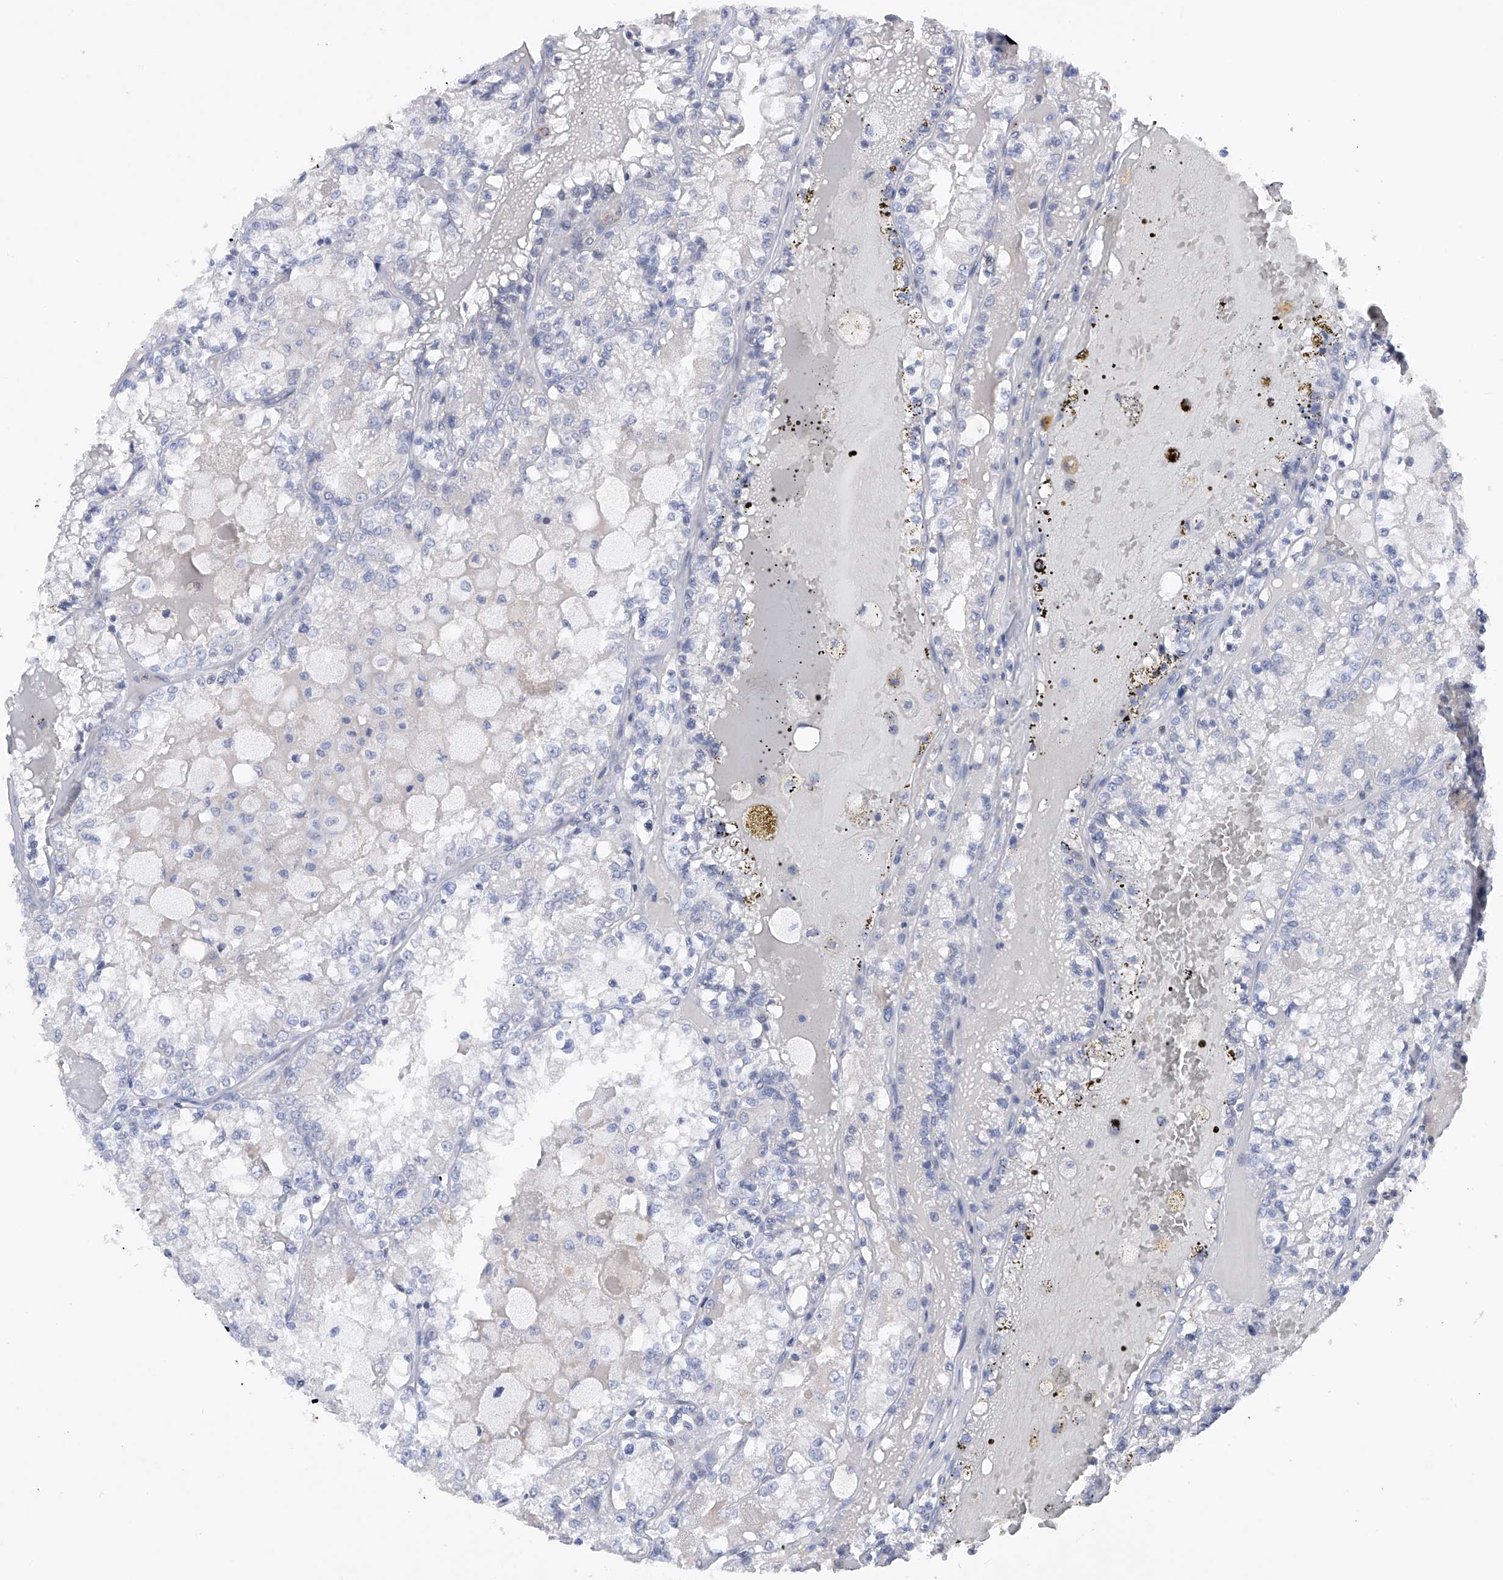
{"staining": {"intensity": "negative", "quantity": "none", "location": "none"}, "tissue": "renal cancer", "cell_type": "Tumor cells", "image_type": "cancer", "snomed": [{"axis": "morphology", "description": "Adenocarcinoma, NOS"}, {"axis": "topography", "description": "Kidney"}], "caption": "This image is of renal adenocarcinoma stained with immunohistochemistry (IHC) to label a protein in brown with the nuclei are counter-stained blue. There is no staining in tumor cells.", "gene": "PHF20", "patient": {"sex": "female", "age": 56}}